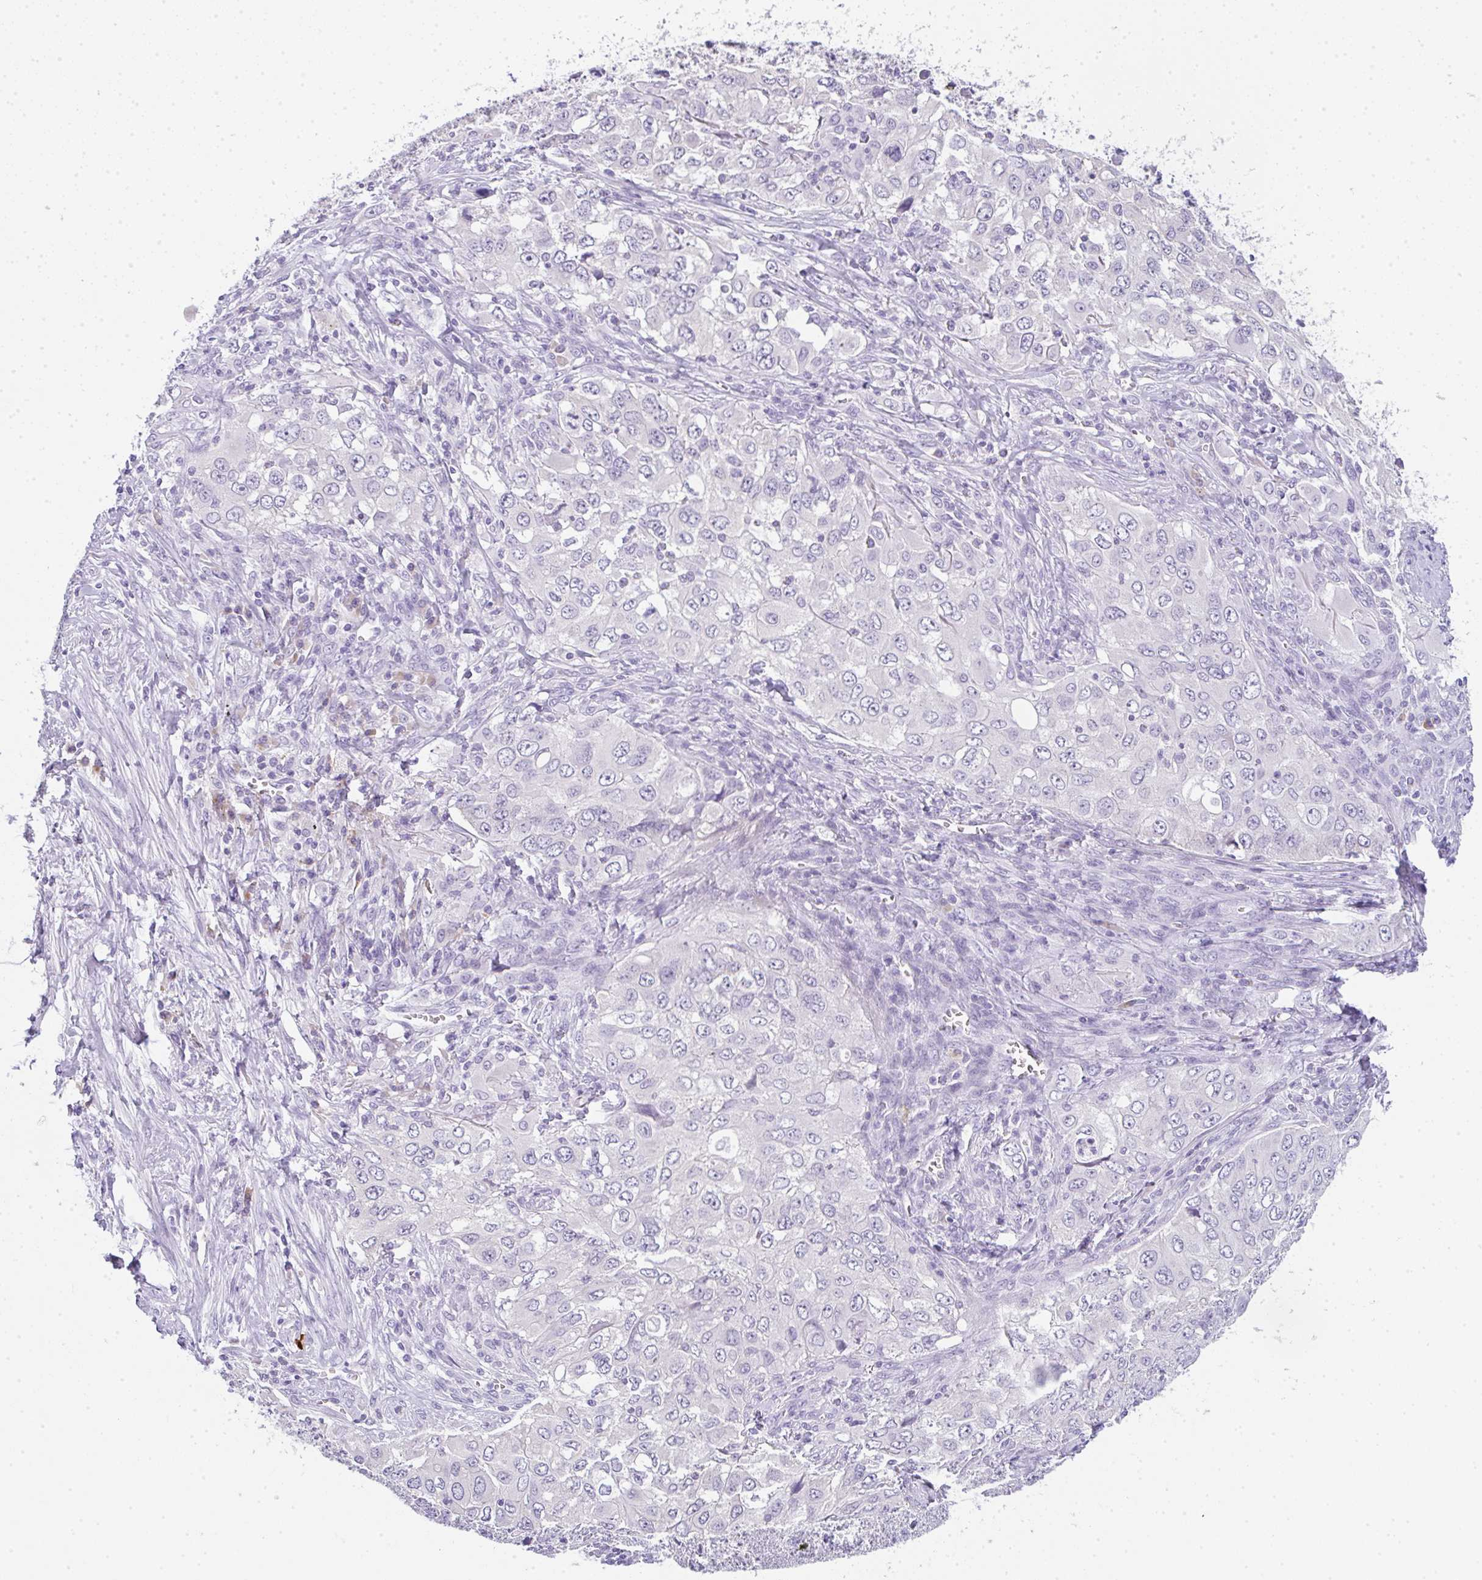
{"staining": {"intensity": "negative", "quantity": "none", "location": "none"}, "tissue": "lung cancer", "cell_type": "Tumor cells", "image_type": "cancer", "snomed": [{"axis": "morphology", "description": "Adenocarcinoma, NOS"}, {"axis": "morphology", "description": "Adenocarcinoma, metastatic, NOS"}, {"axis": "topography", "description": "Lymph node"}, {"axis": "topography", "description": "Lung"}], "caption": "Immunohistochemistry photomicrograph of human lung cancer stained for a protein (brown), which reveals no positivity in tumor cells. (Stains: DAB (3,3'-diaminobenzidine) immunohistochemistry with hematoxylin counter stain, Microscopy: brightfield microscopy at high magnification).", "gene": "LPAR4", "patient": {"sex": "female", "age": 42}}